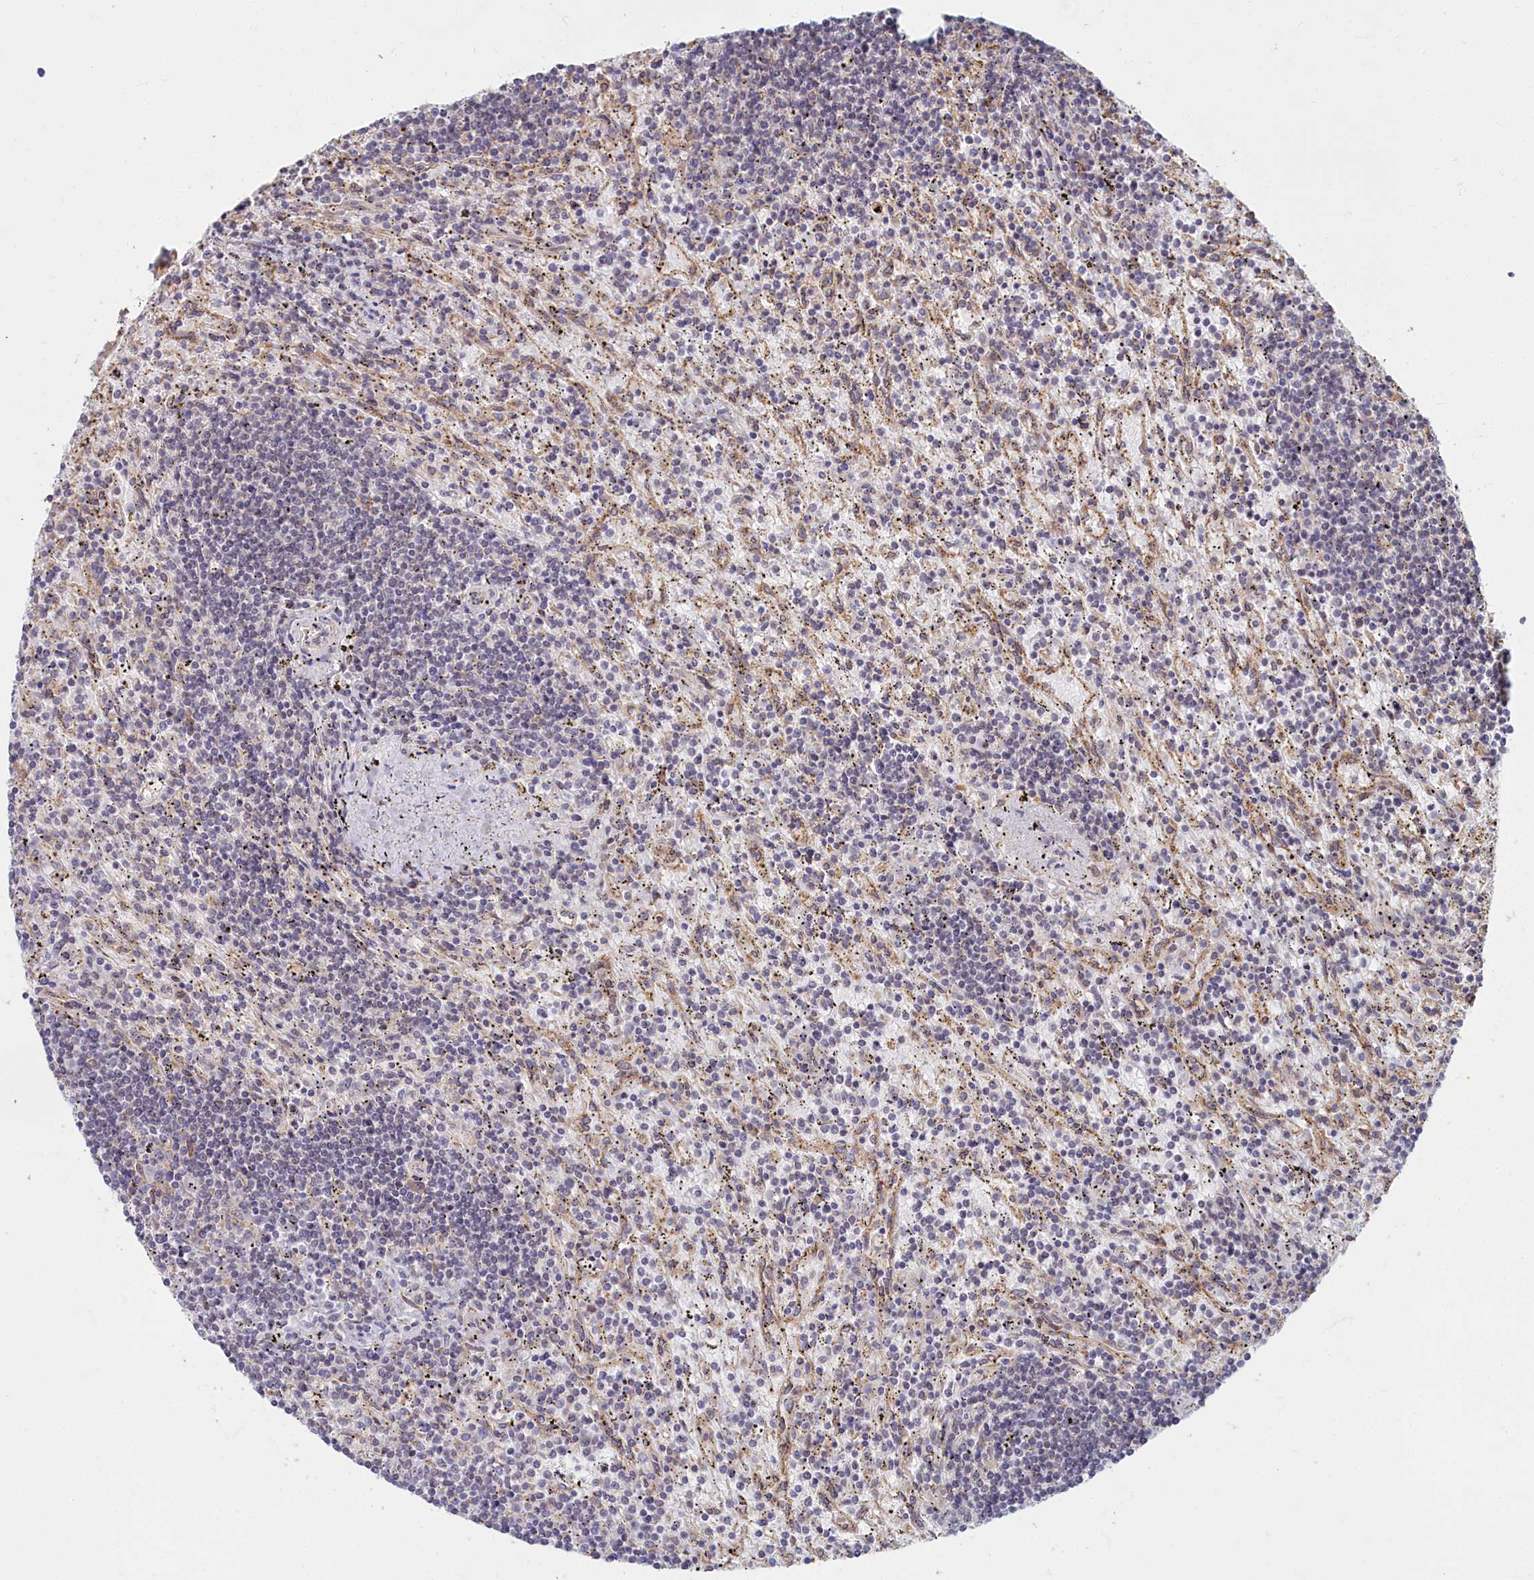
{"staining": {"intensity": "negative", "quantity": "none", "location": "none"}, "tissue": "lymphoma", "cell_type": "Tumor cells", "image_type": "cancer", "snomed": [{"axis": "morphology", "description": "Malignant lymphoma, non-Hodgkin's type, Low grade"}, {"axis": "topography", "description": "Spleen"}], "caption": "High power microscopy image of an immunohistochemistry (IHC) micrograph of low-grade malignant lymphoma, non-Hodgkin's type, revealing no significant staining in tumor cells. Brightfield microscopy of immunohistochemistry stained with DAB (3,3'-diaminobenzidine) (brown) and hematoxylin (blue), captured at high magnification.", "gene": "MAK16", "patient": {"sex": "male", "age": 76}}